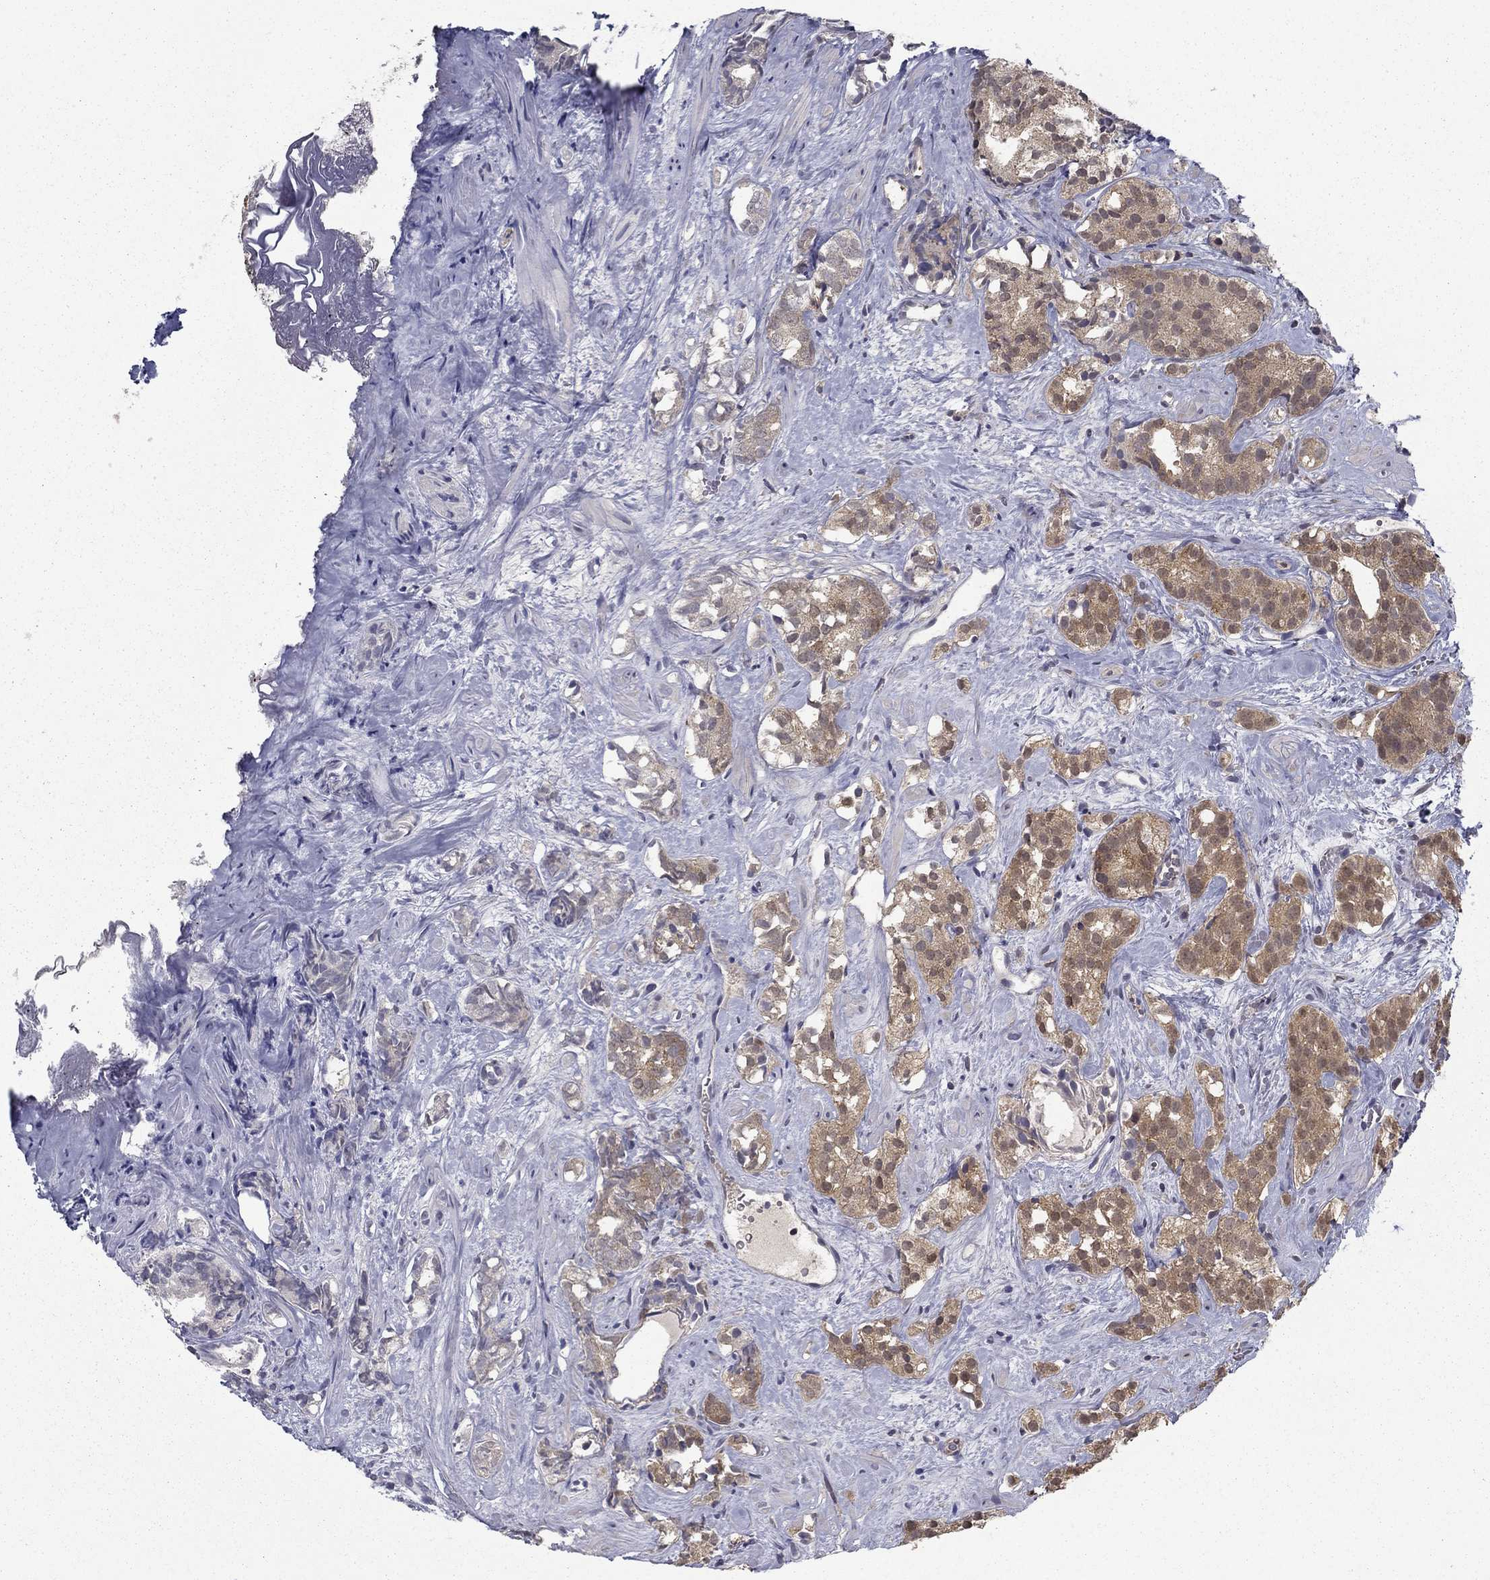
{"staining": {"intensity": "weak", "quantity": "25%-75%", "location": "cytoplasmic/membranous"}, "tissue": "prostate cancer", "cell_type": "Tumor cells", "image_type": "cancer", "snomed": [{"axis": "morphology", "description": "Adenocarcinoma, High grade"}, {"axis": "topography", "description": "Prostate"}], "caption": "The immunohistochemical stain highlights weak cytoplasmic/membranous positivity in tumor cells of prostate adenocarcinoma (high-grade) tissue. (DAB (3,3'-diaminobenzidine) = brown stain, brightfield microscopy at high magnification).", "gene": "NIT2", "patient": {"sex": "male", "age": 90}}